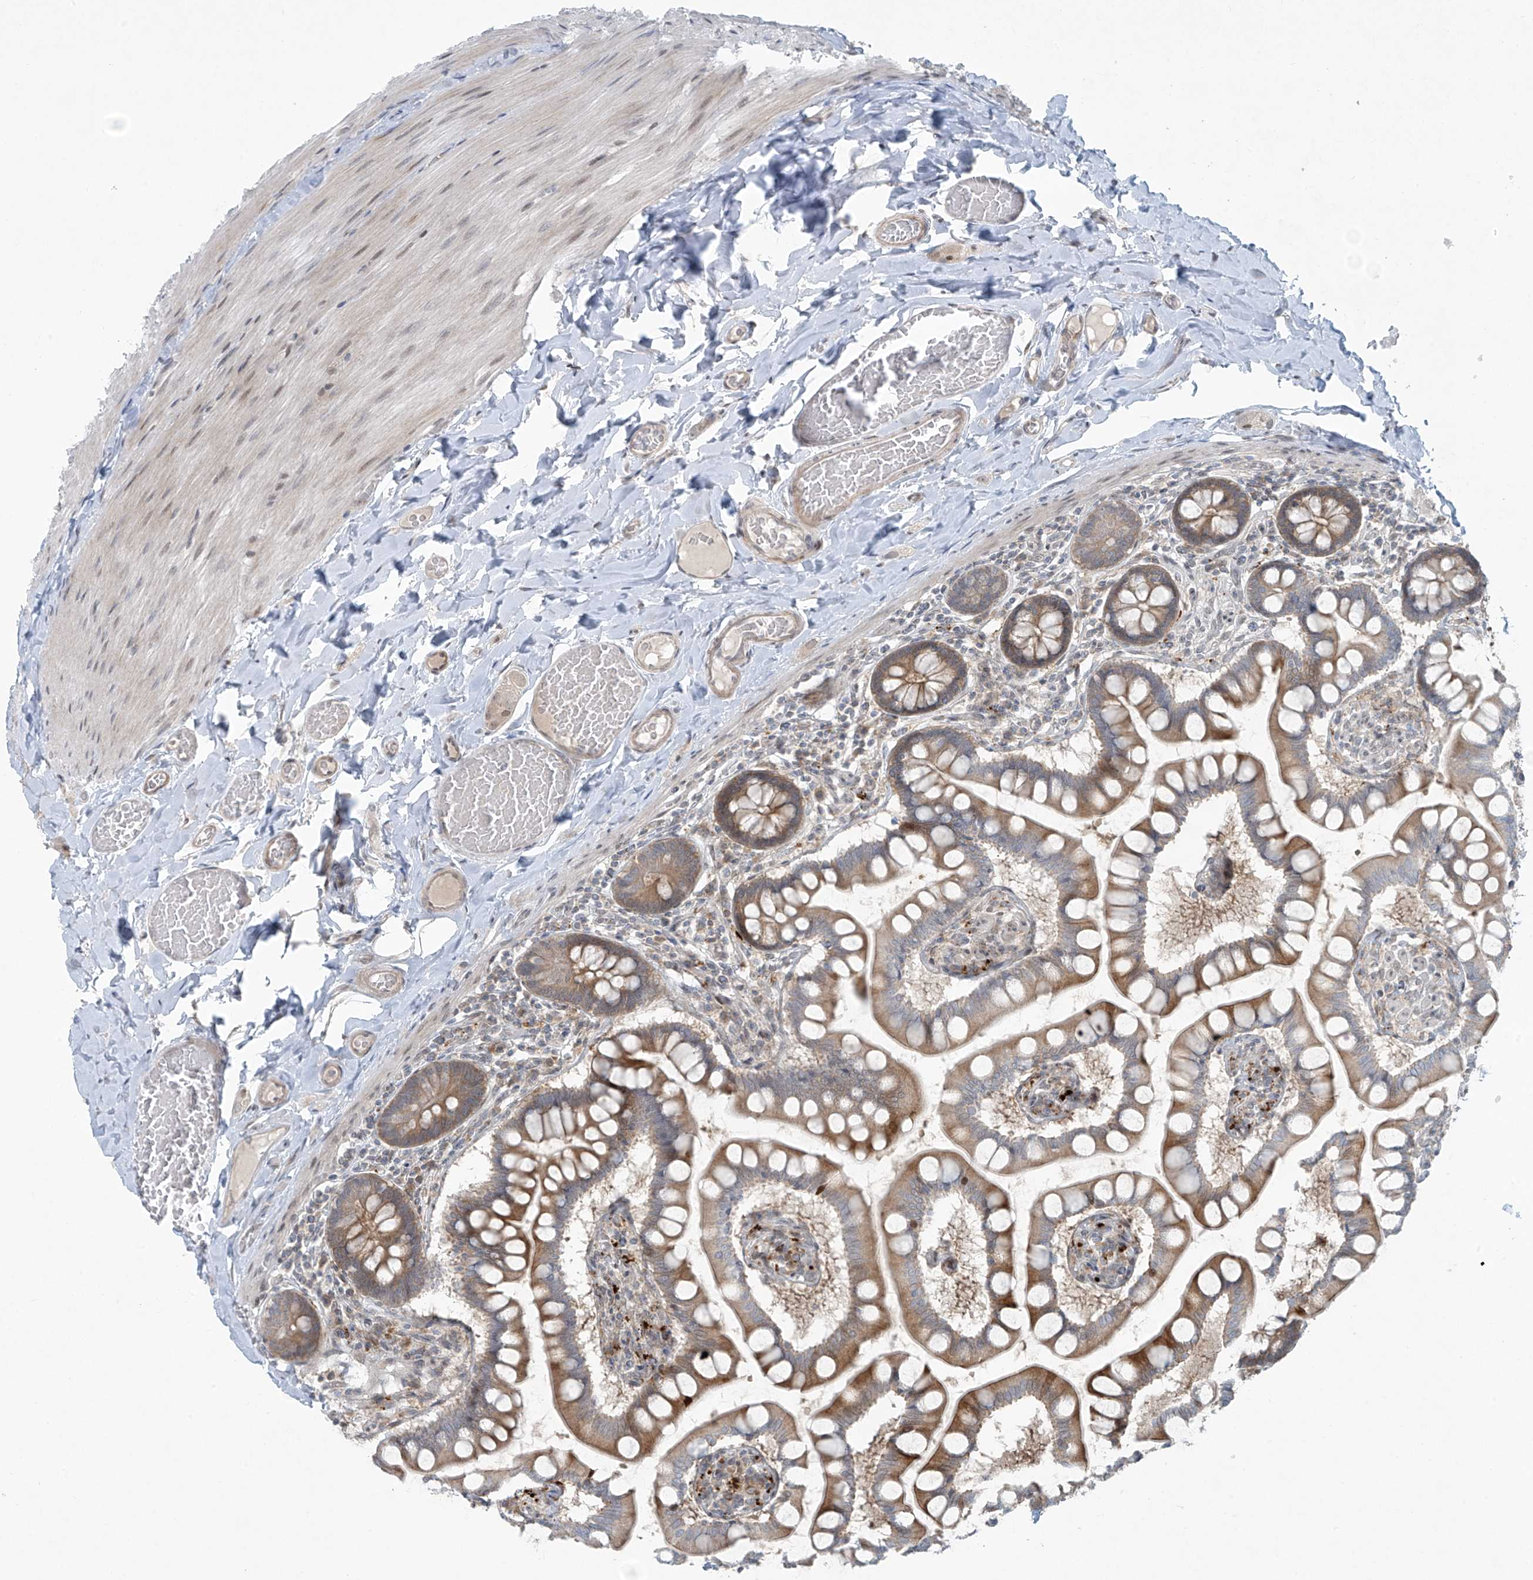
{"staining": {"intensity": "moderate", "quantity": ">75%", "location": "cytoplasmic/membranous"}, "tissue": "small intestine", "cell_type": "Glandular cells", "image_type": "normal", "snomed": [{"axis": "morphology", "description": "Normal tissue, NOS"}, {"axis": "topography", "description": "Small intestine"}], "caption": "IHC photomicrograph of normal human small intestine stained for a protein (brown), which displays medium levels of moderate cytoplasmic/membranous staining in about >75% of glandular cells.", "gene": "PPAT", "patient": {"sex": "male", "age": 41}}